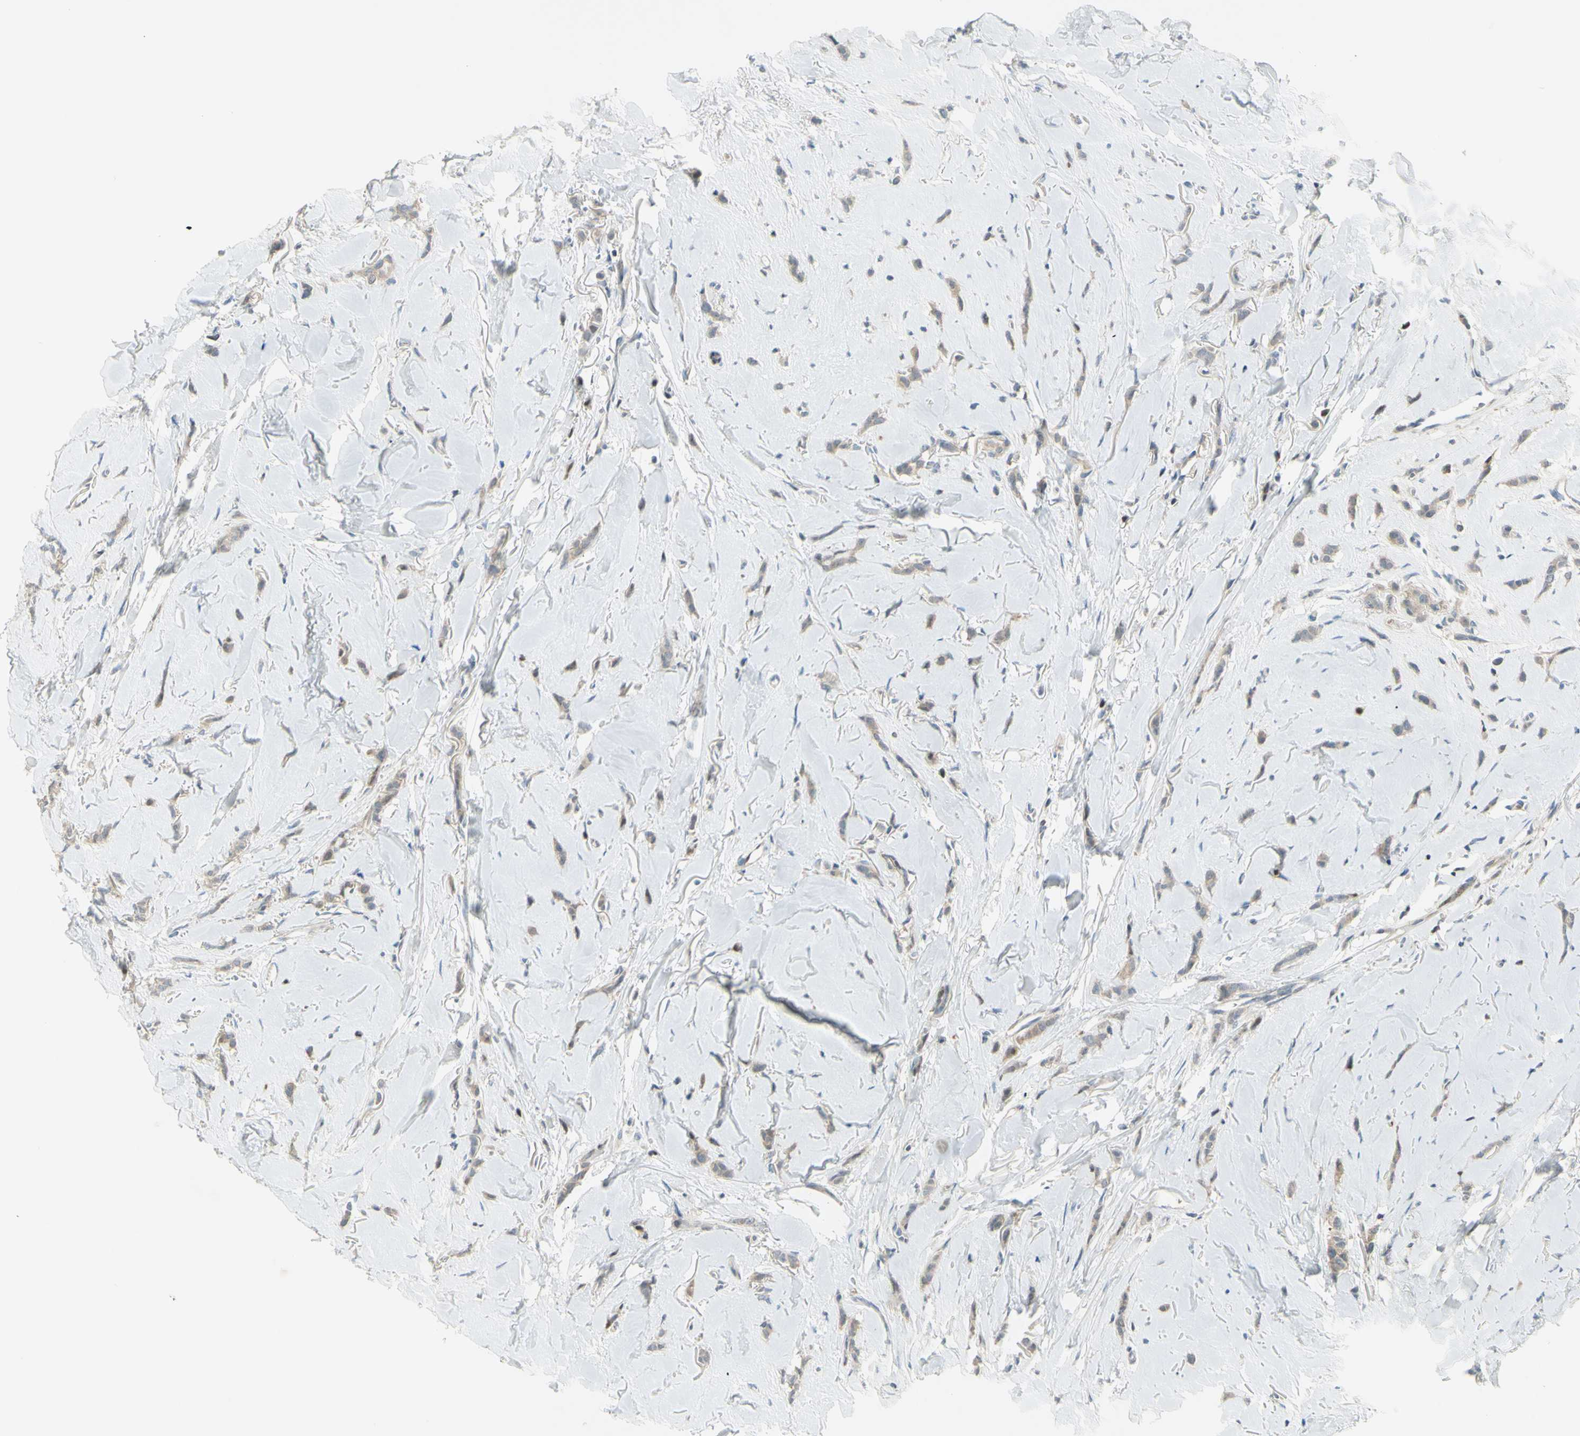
{"staining": {"intensity": "weak", "quantity": ">75%", "location": "cytoplasmic/membranous"}, "tissue": "breast cancer", "cell_type": "Tumor cells", "image_type": "cancer", "snomed": [{"axis": "morphology", "description": "Lobular carcinoma"}, {"axis": "topography", "description": "Skin"}, {"axis": "topography", "description": "Breast"}], "caption": "High-magnification brightfield microscopy of breast cancer (lobular carcinoma) stained with DAB (3,3'-diaminobenzidine) (brown) and counterstained with hematoxylin (blue). tumor cells exhibit weak cytoplasmic/membranous staining is present in approximately>75% of cells. Nuclei are stained in blue.", "gene": "C1orf159", "patient": {"sex": "female", "age": 46}}